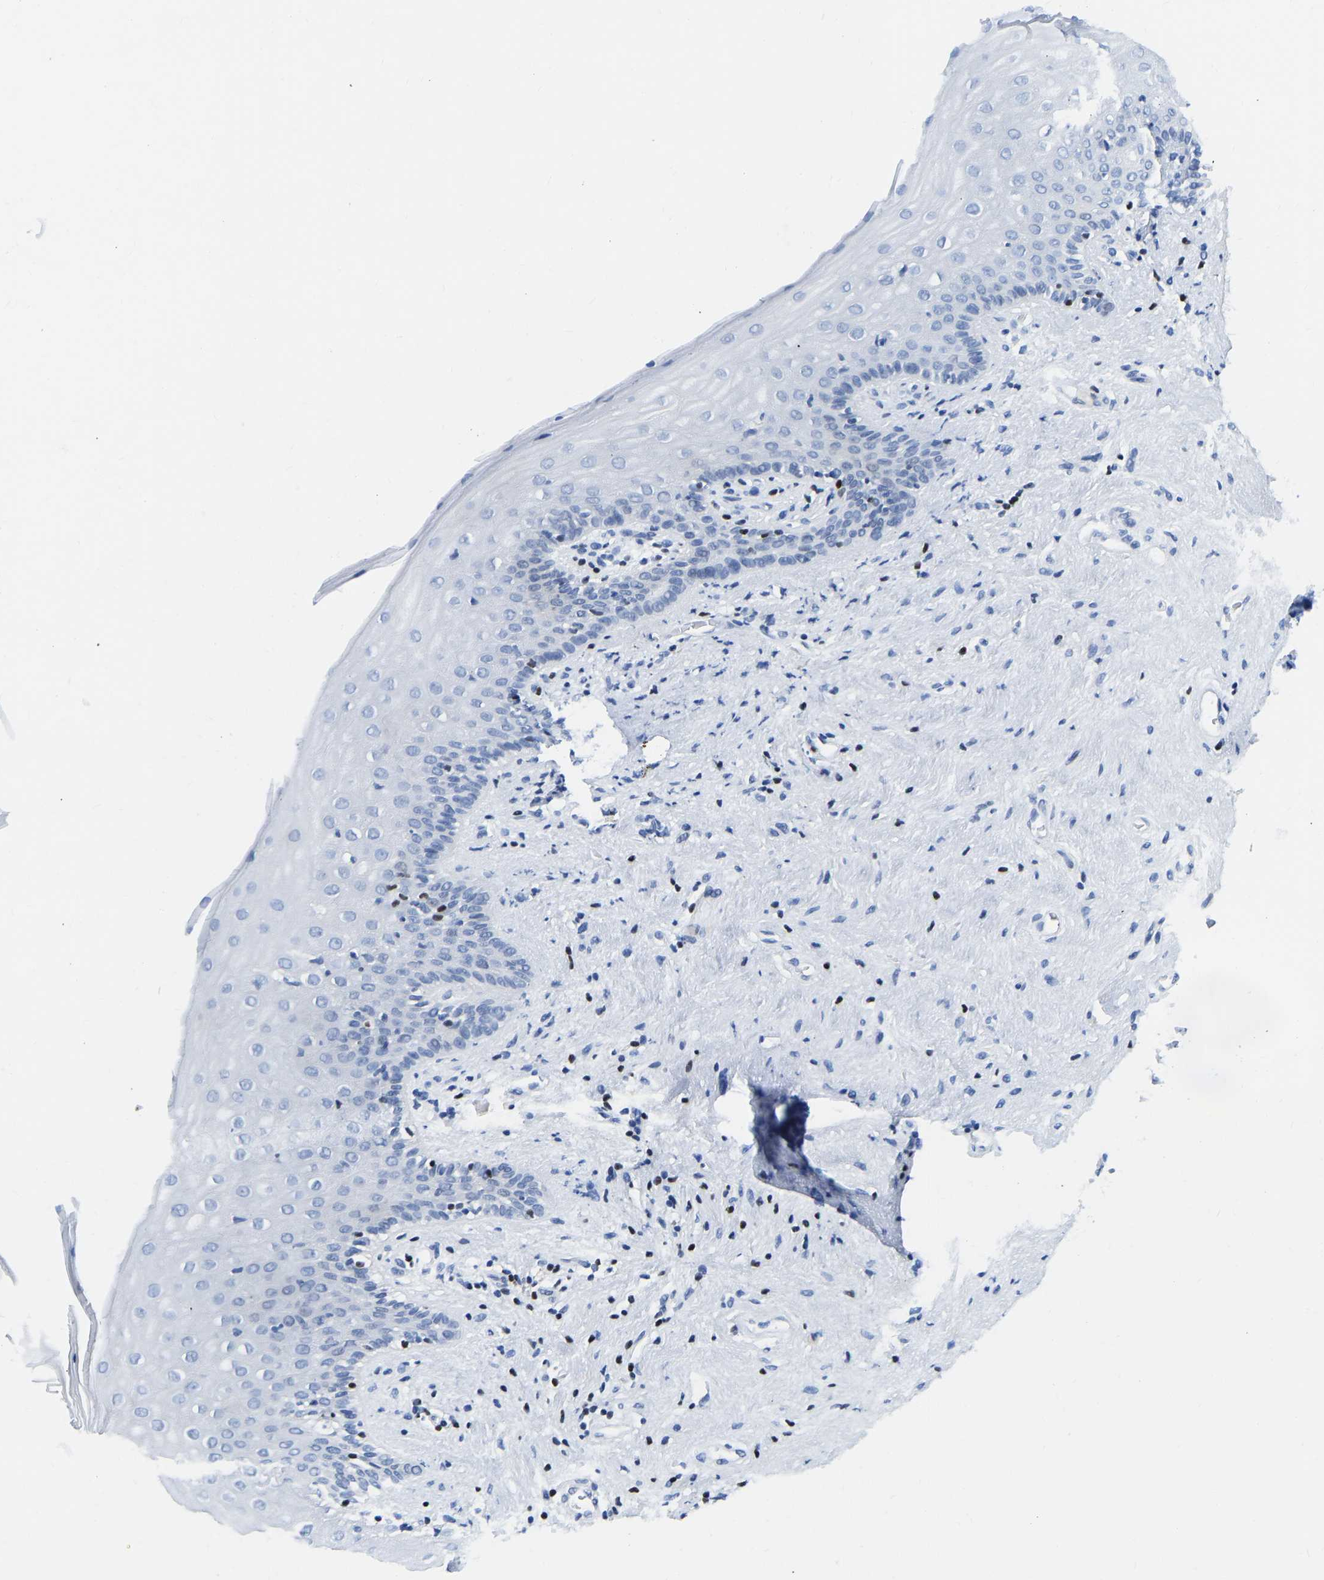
{"staining": {"intensity": "negative", "quantity": "none", "location": "none"}, "tissue": "vagina", "cell_type": "Squamous epithelial cells", "image_type": "normal", "snomed": [{"axis": "morphology", "description": "Normal tissue, NOS"}, {"axis": "topography", "description": "Vagina"}], "caption": "Immunohistochemical staining of benign vagina displays no significant positivity in squamous epithelial cells.", "gene": "TCF7", "patient": {"sex": "female", "age": 44}}